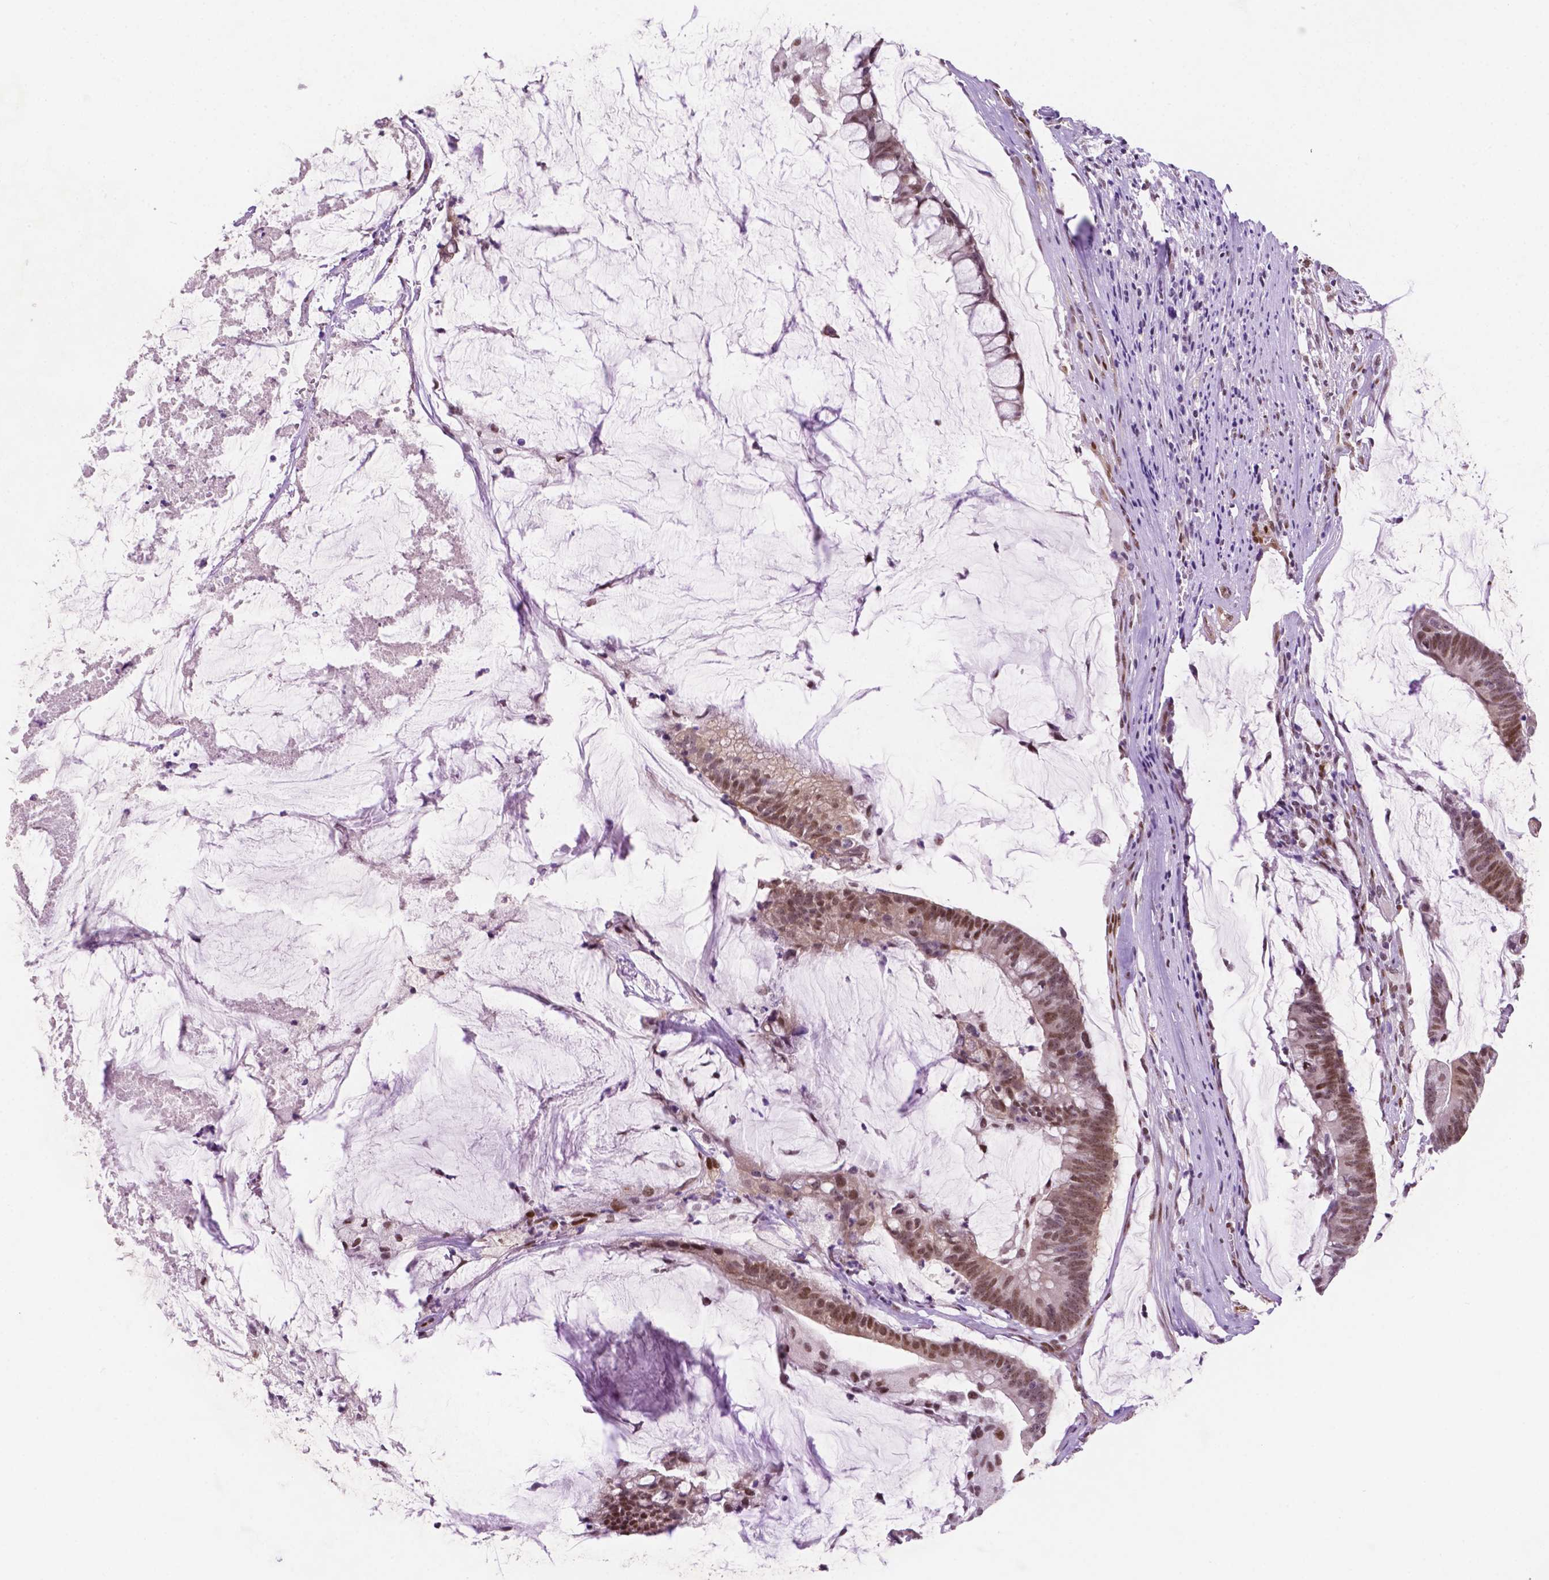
{"staining": {"intensity": "moderate", "quantity": ">75%", "location": "nuclear"}, "tissue": "colorectal cancer", "cell_type": "Tumor cells", "image_type": "cancer", "snomed": [{"axis": "morphology", "description": "Adenocarcinoma, NOS"}, {"axis": "topography", "description": "Colon"}], "caption": "Protein analysis of colorectal cancer (adenocarcinoma) tissue demonstrates moderate nuclear staining in approximately >75% of tumor cells.", "gene": "ERF", "patient": {"sex": "male", "age": 62}}